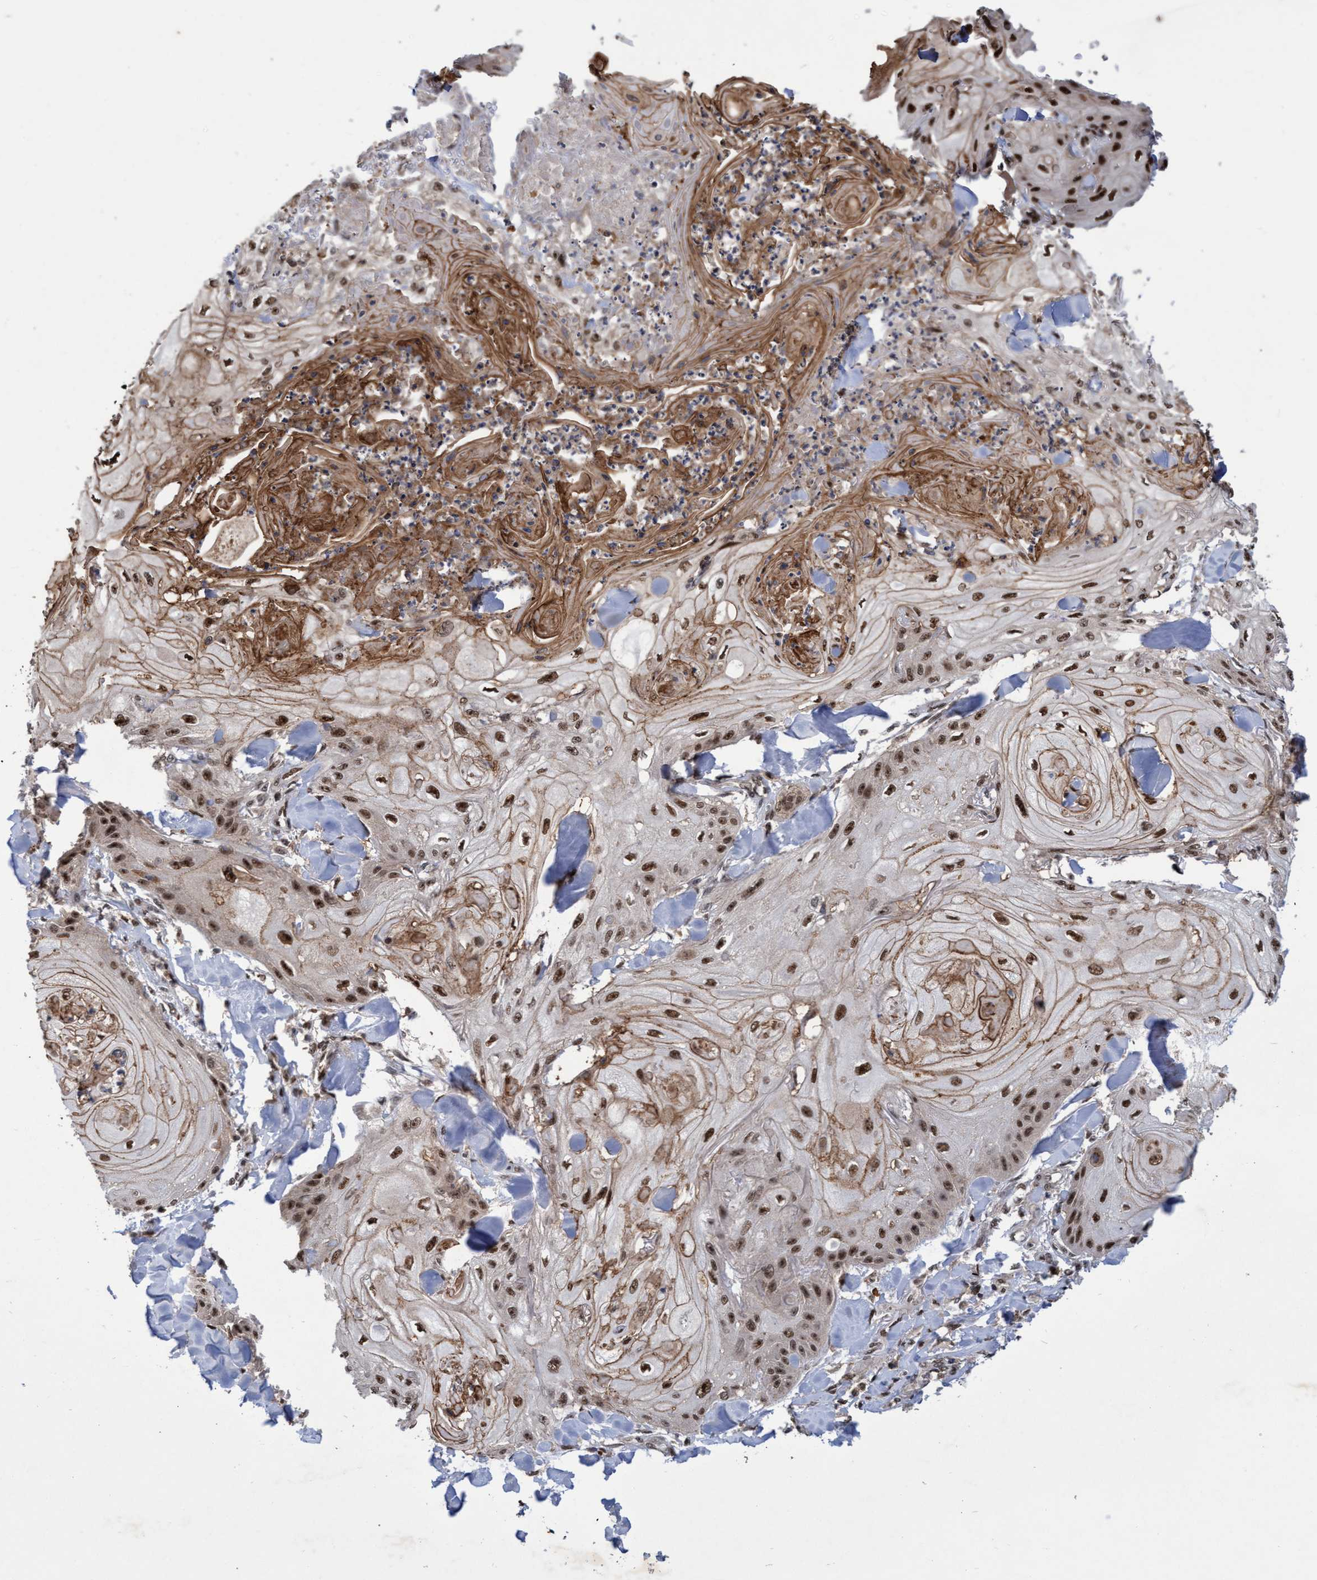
{"staining": {"intensity": "moderate", "quantity": ">75%", "location": "nuclear"}, "tissue": "skin cancer", "cell_type": "Tumor cells", "image_type": "cancer", "snomed": [{"axis": "morphology", "description": "Squamous cell carcinoma, NOS"}, {"axis": "topography", "description": "Skin"}], "caption": "A high-resolution micrograph shows immunohistochemistry staining of skin squamous cell carcinoma, which shows moderate nuclear expression in about >75% of tumor cells.", "gene": "GTF2F1", "patient": {"sex": "male", "age": 74}}